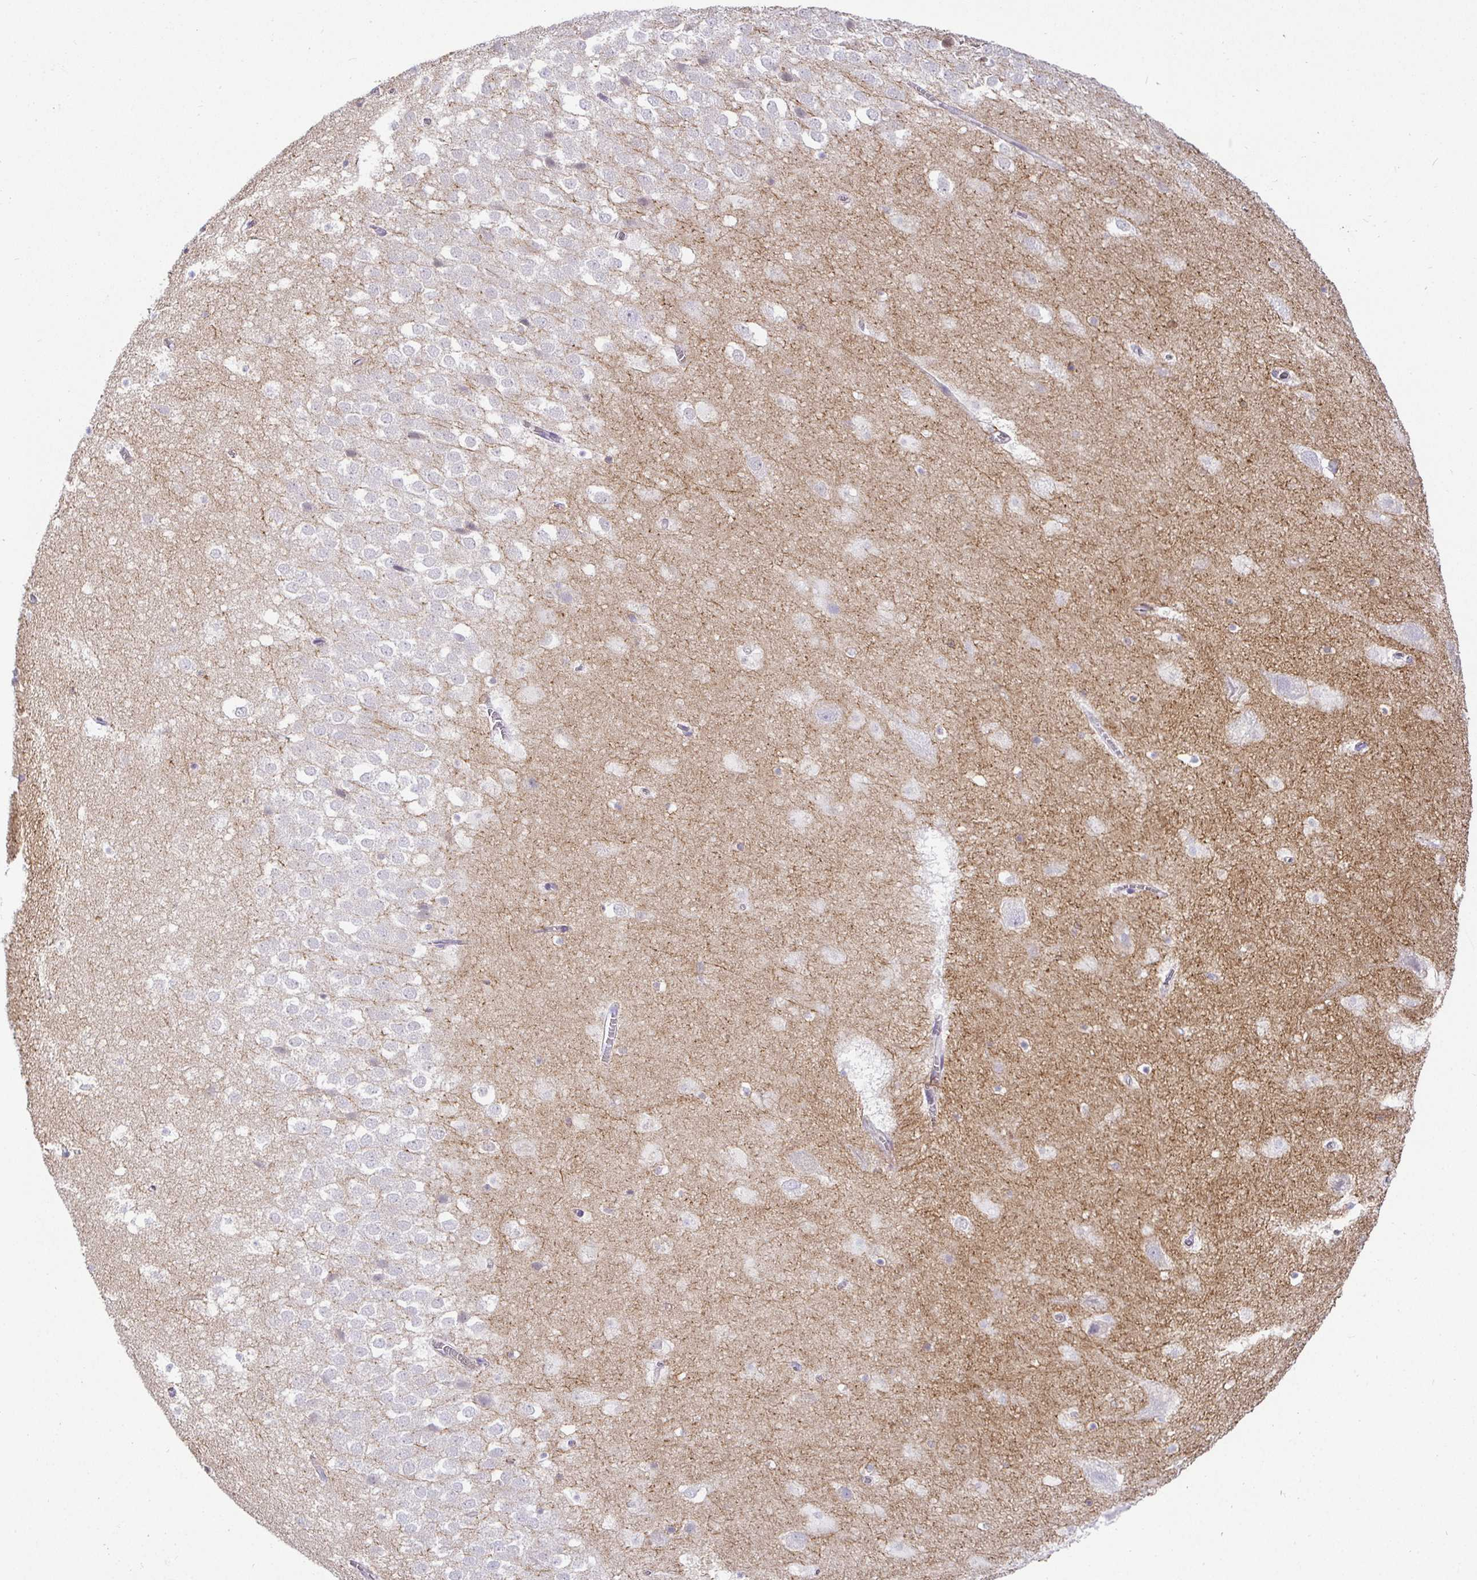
{"staining": {"intensity": "negative", "quantity": "none", "location": "none"}, "tissue": "hippocampus", "cell_type": "Glial cells", "image_type": "normal", "snomed": [{"axis": "morphology", "description": "Normal tissue, NOS"}, {"axis": "topography", "description": "Hippocampus"}], "caption": "Immunohistochemistry photomicrograph of unremarkable human hippocampus stained for a protein (brown), which shows no positivity in glial cells. (IHC, brightfield microscopy, high magnification).", "gene": "SIRPA", "patient": {"sex": "female", "age": 42}}